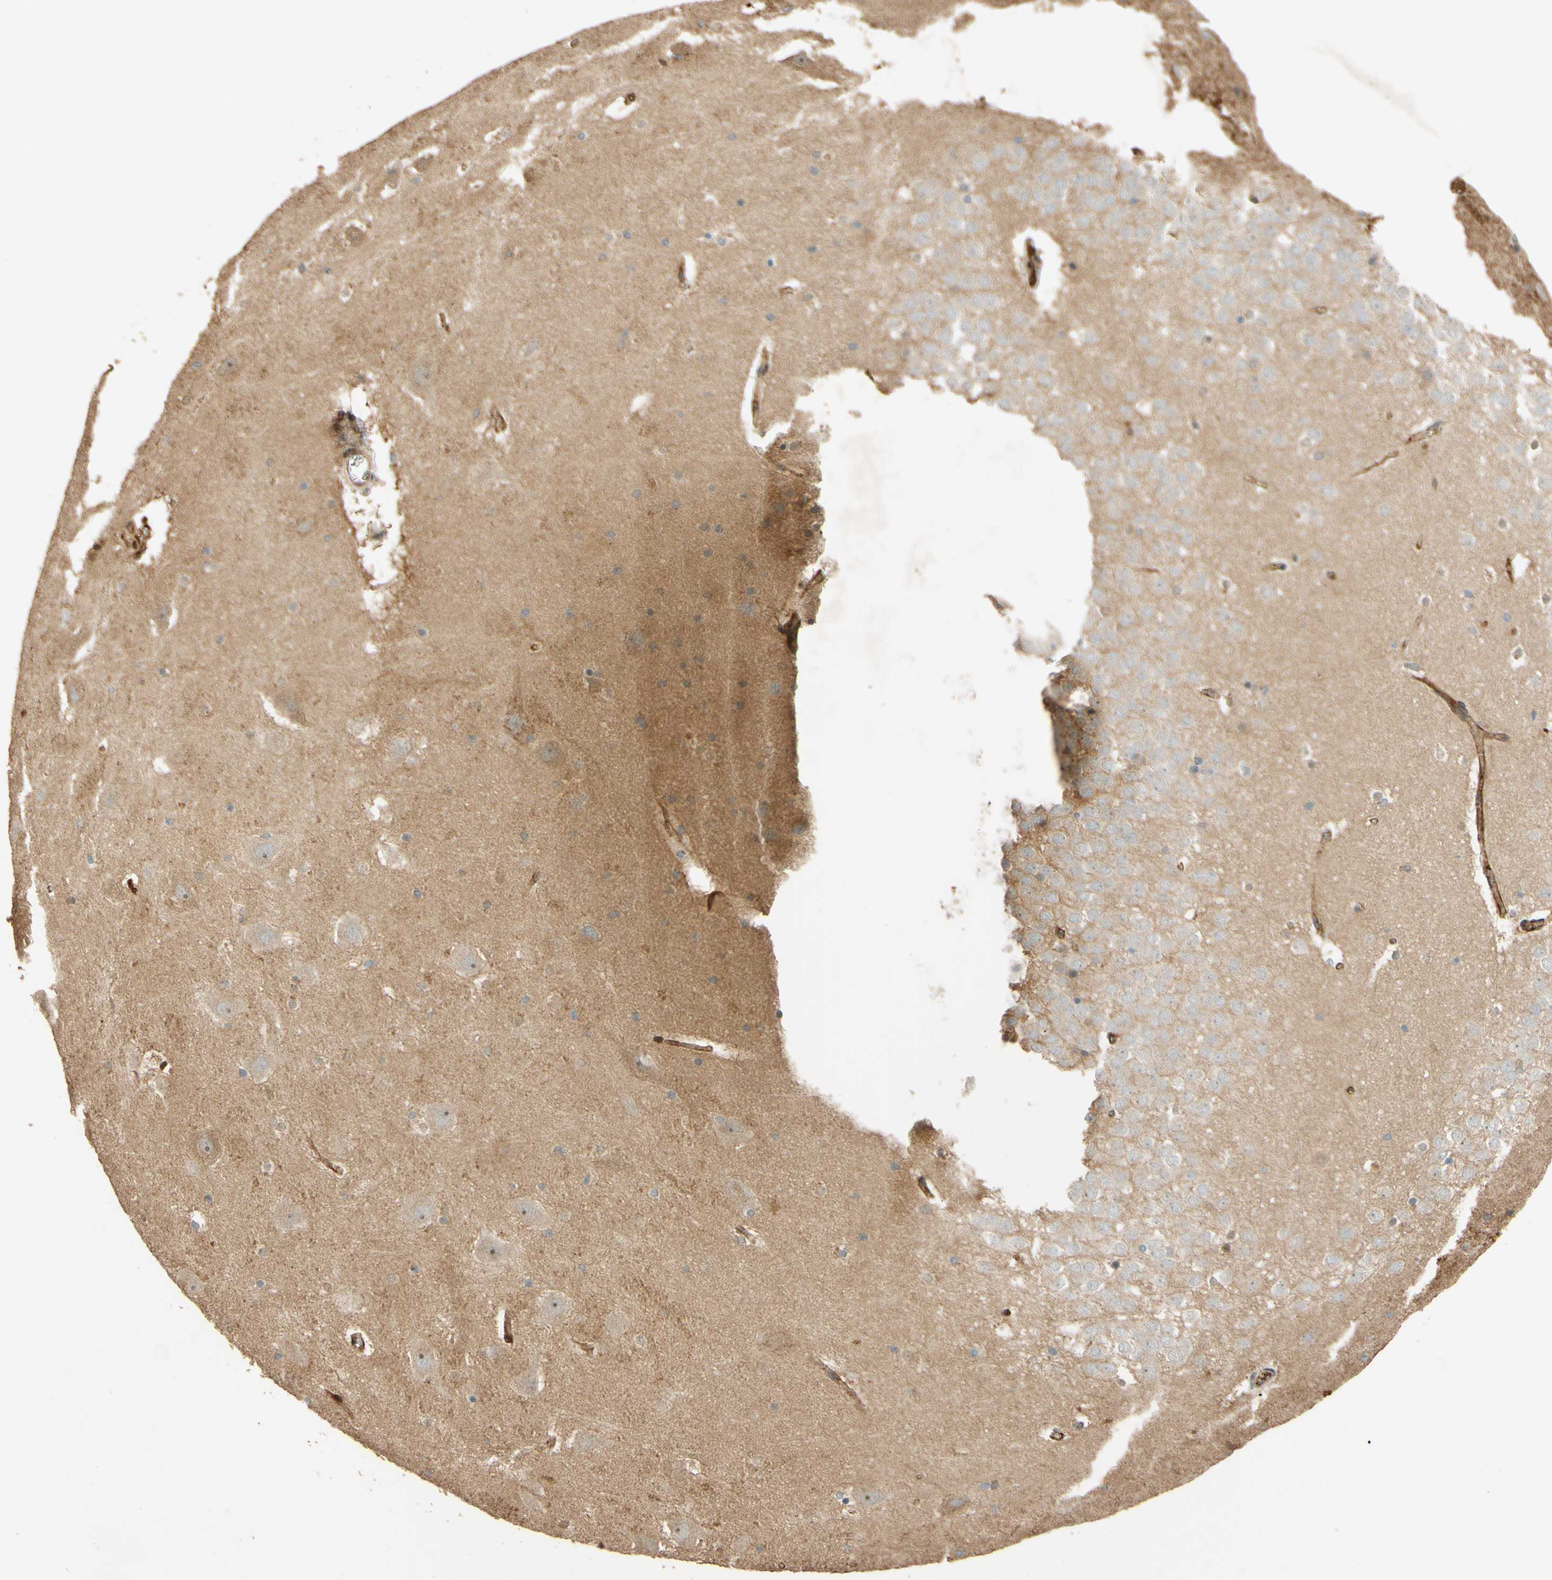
{"staining": {"intensity": "strong", "quantity": "<25%", "location": "cytoplasmic/membranous"}, "tissue": "hippocampus", "cell_type": "Glial cells", "image_type": "normal", "snomed": [{"axis": "morphology", "description": "Normal tissue, NOS"}, {"axis": "topography", "description": "Hippocampus"}], "caption": "Unremarkable hippocampus displays strong cytoplasmic/membranous expression in approximately <25% of glial cells (DAB (3,3'-diaminobenzidine) IHC with brightfield microscopy, high magnification)..", "gene": "ADAM17", "patient": {"sex": "male", "age": 45}}